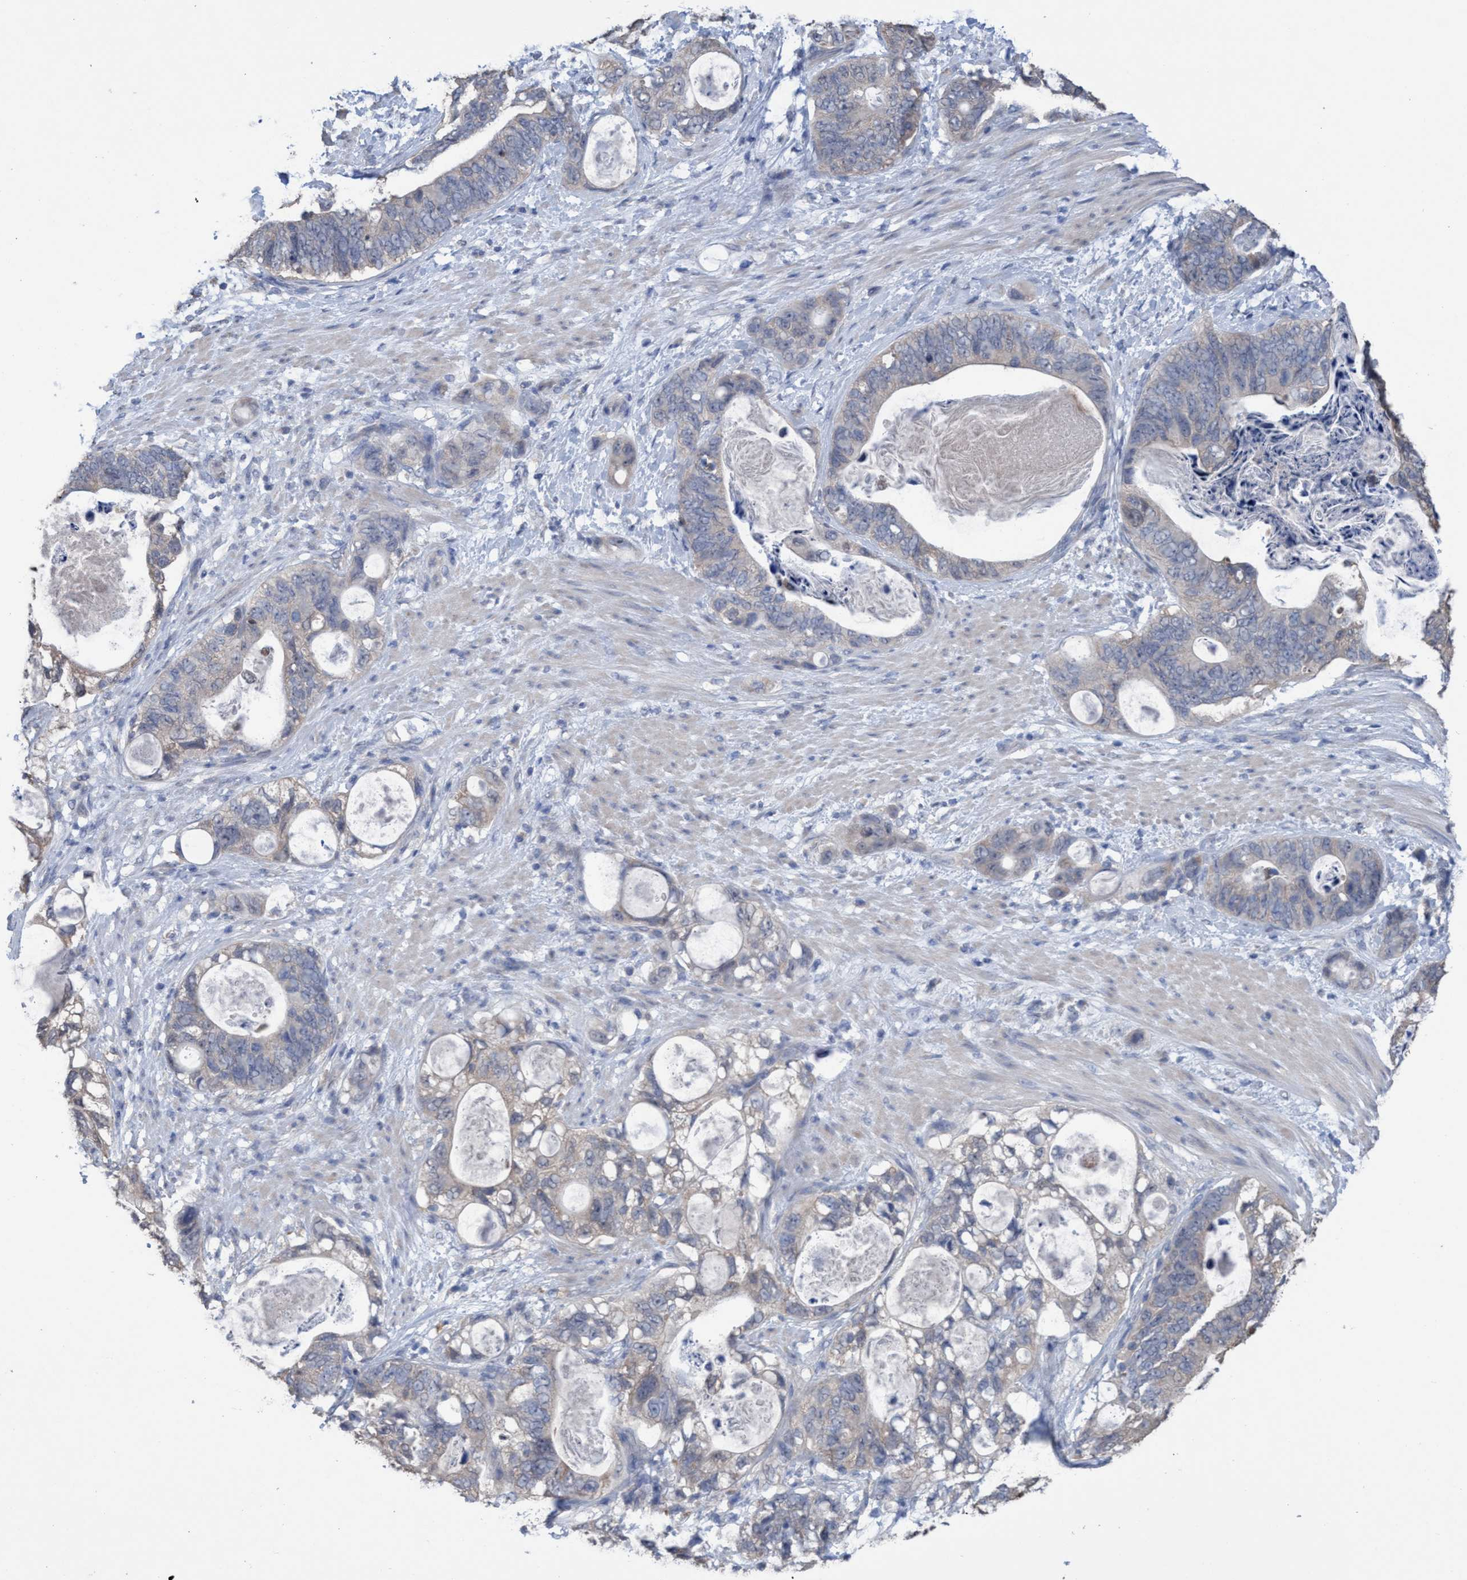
{"staining": {"intensity": "negative", "quantity": "none", "location": "none"}, "tissue": "stomach cancer", "cell_type": "Tumor cells", "image_type": "cancer", "snomed": [{"axis": "morphology", "description": "Normal tissue, NOS"}, {"axis": "morphology", "description": "Adenocarcinoma, NOS"}, {"axis": "topography", "description": "Stomach"}], "caption": "The immunohistochemistry histopathology image has no significant staining in tumor cells of adenocarcinoma (stomach) tissue.", "gene": "GLOD4", "patient": {"sex": "female", "age": 89}}